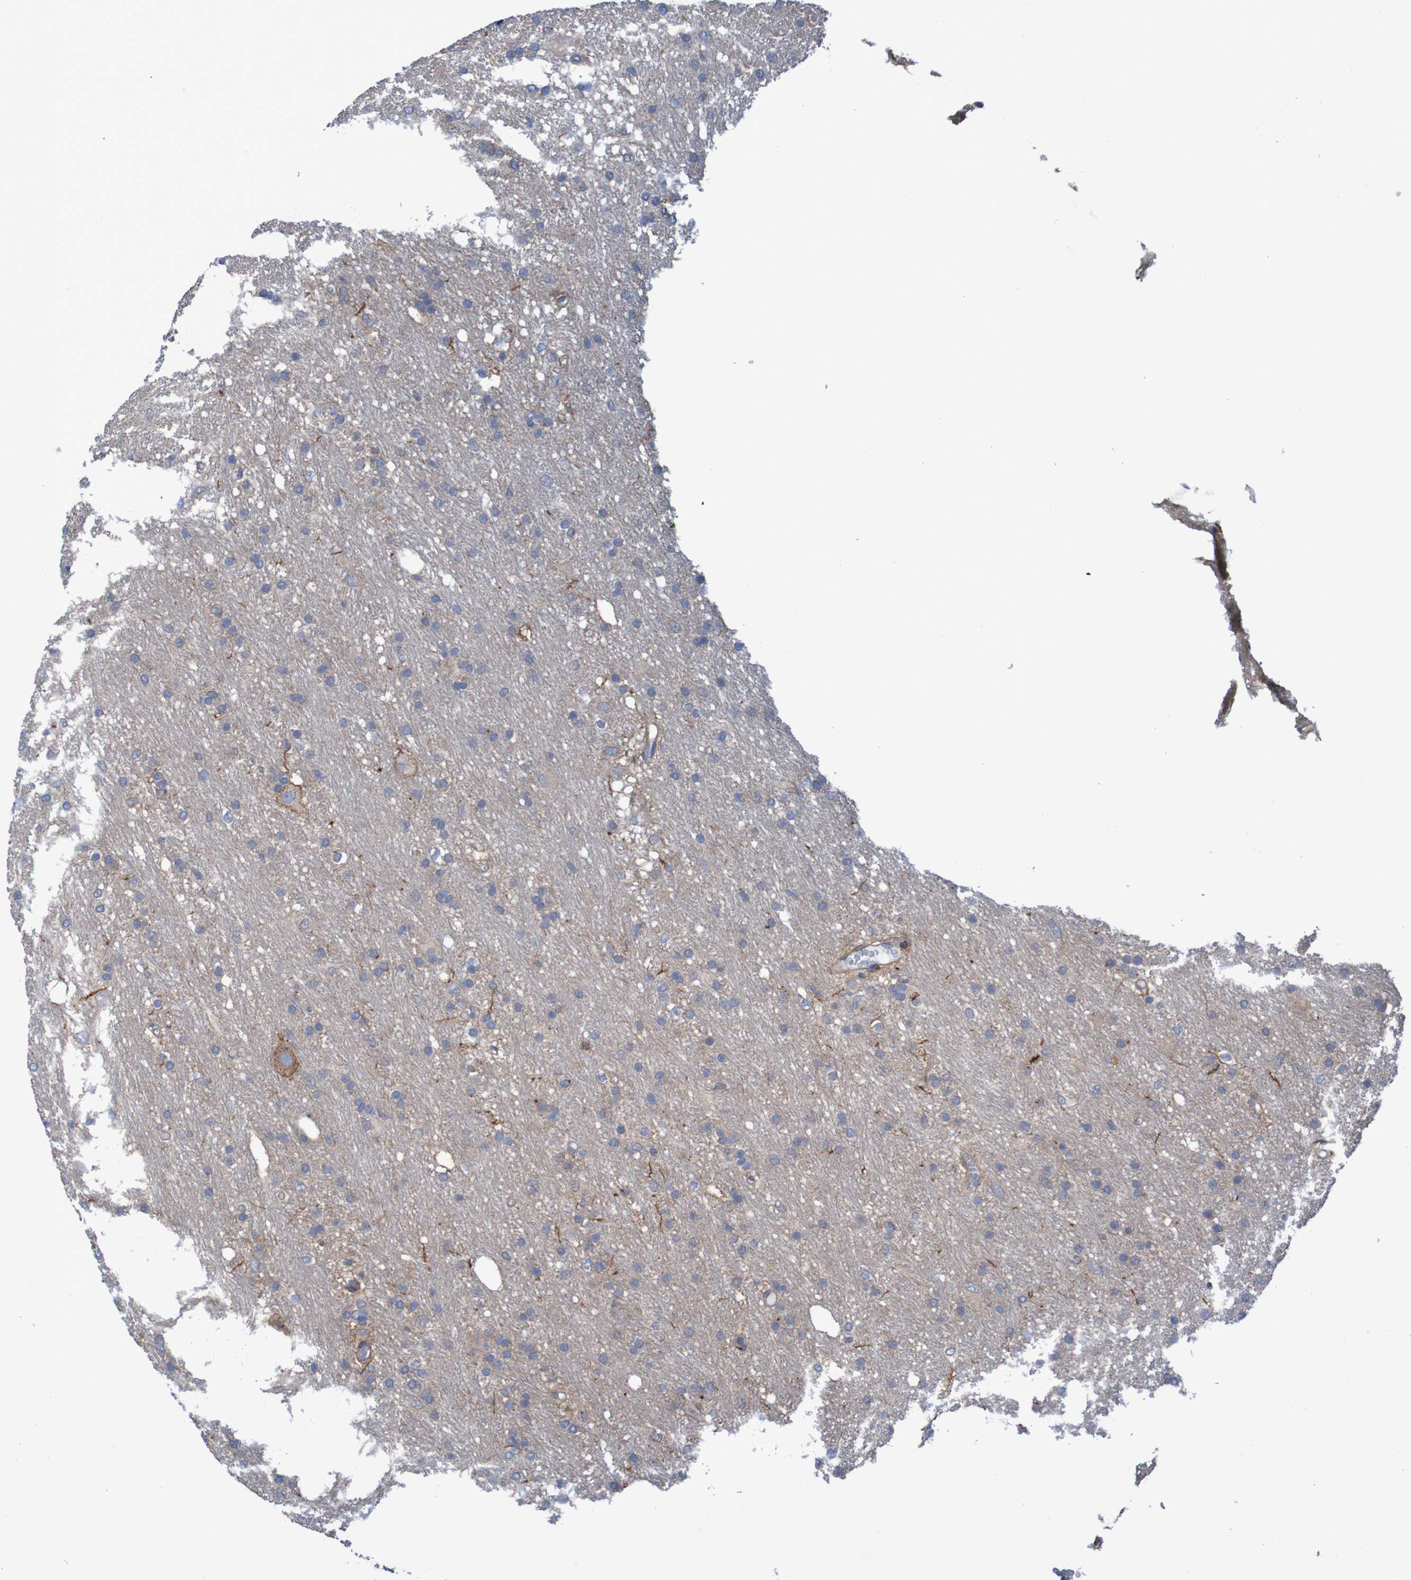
{"staining": {"intensity": "negative", "quantity": "none", "location": "none"}, "tissue": "glioma", "cell_type": "Tumor cells", "image_type": "cancer", "snomed": [{"axis": "morphology", "description": "Glioma, malignant, Low grade"}, {"axis": "topography", "description": "Brain"}], "caption": "Photomicrograph shows no significant protein positivity in tumor cells of low-grade glioma (malignant). Brightfield microscopy of immunohistochemistry stained with DAB (3,3'-diaminobenzidine) (brown) and hematoxylin (blue), captured at high magnification.", "gene": "PDGFB", "patient": {"sex": "male", "age": 77}}